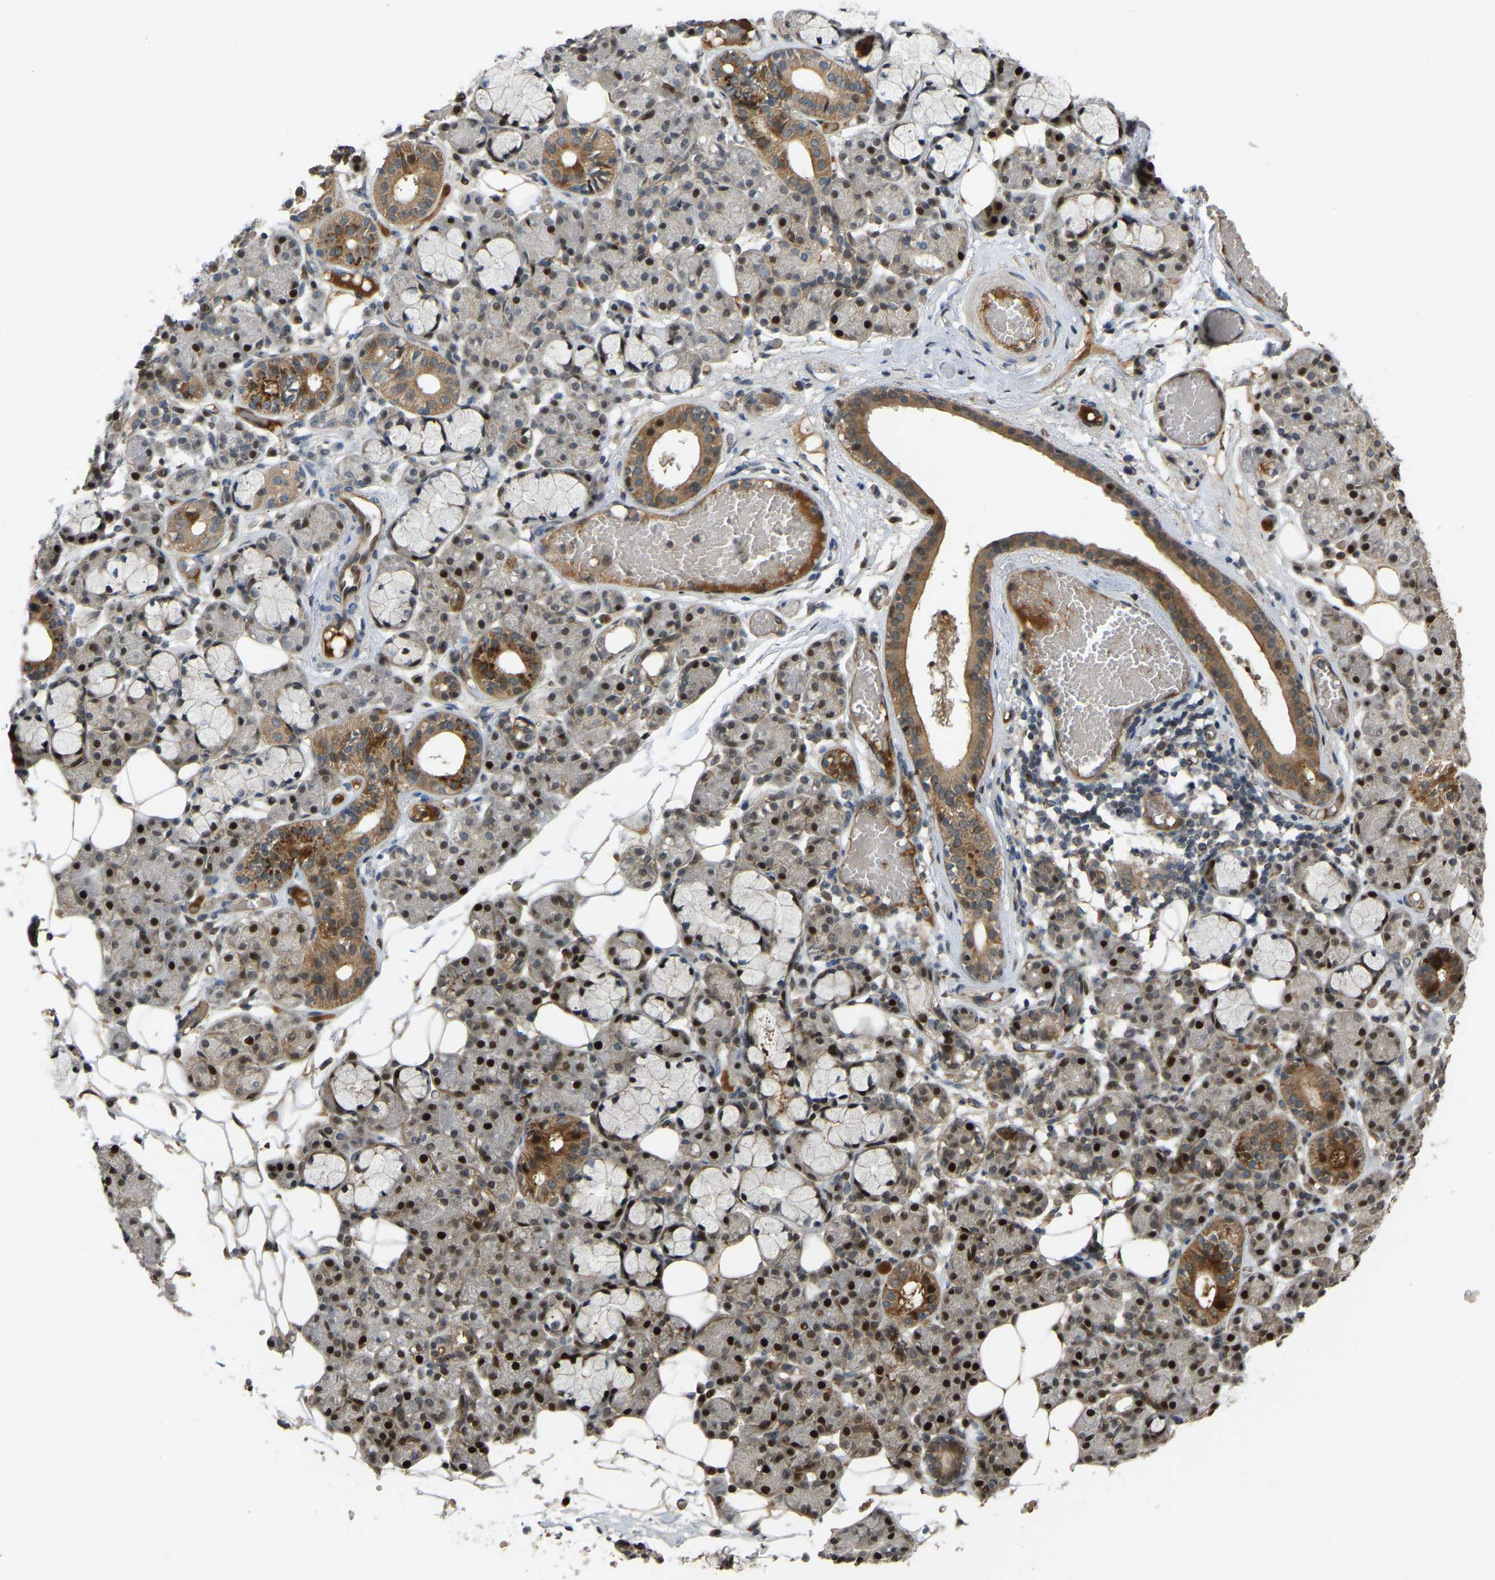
{"staining": {"intensity": "strong", "quantity": "25%-75%", "location": "cytoplasmic/membranous,nuclear"}, "tissue": "salivary gland", "cell_type": "Glandular cells", "image_type": "normal", "snomed": [{"axis": "morphology", "description": "Normal tissue, NOS"}, {"axis": "topography", "description": "Salivary gland"}], "caption": "An IHC histopathology image of unremarkable tissue is shown. Protein staining in brown highlights strong cytoplasmic/membranous,nuclear positivity in salivary gland within glandular cells. (Stains: DAB (3,3'-diaminobenzidine) in brown, nuclei in blue, Microscopy: brightfield microscopy at high magnification).", "gene": "C21orf91", "patient": {"sex": "male", "age": 63}}